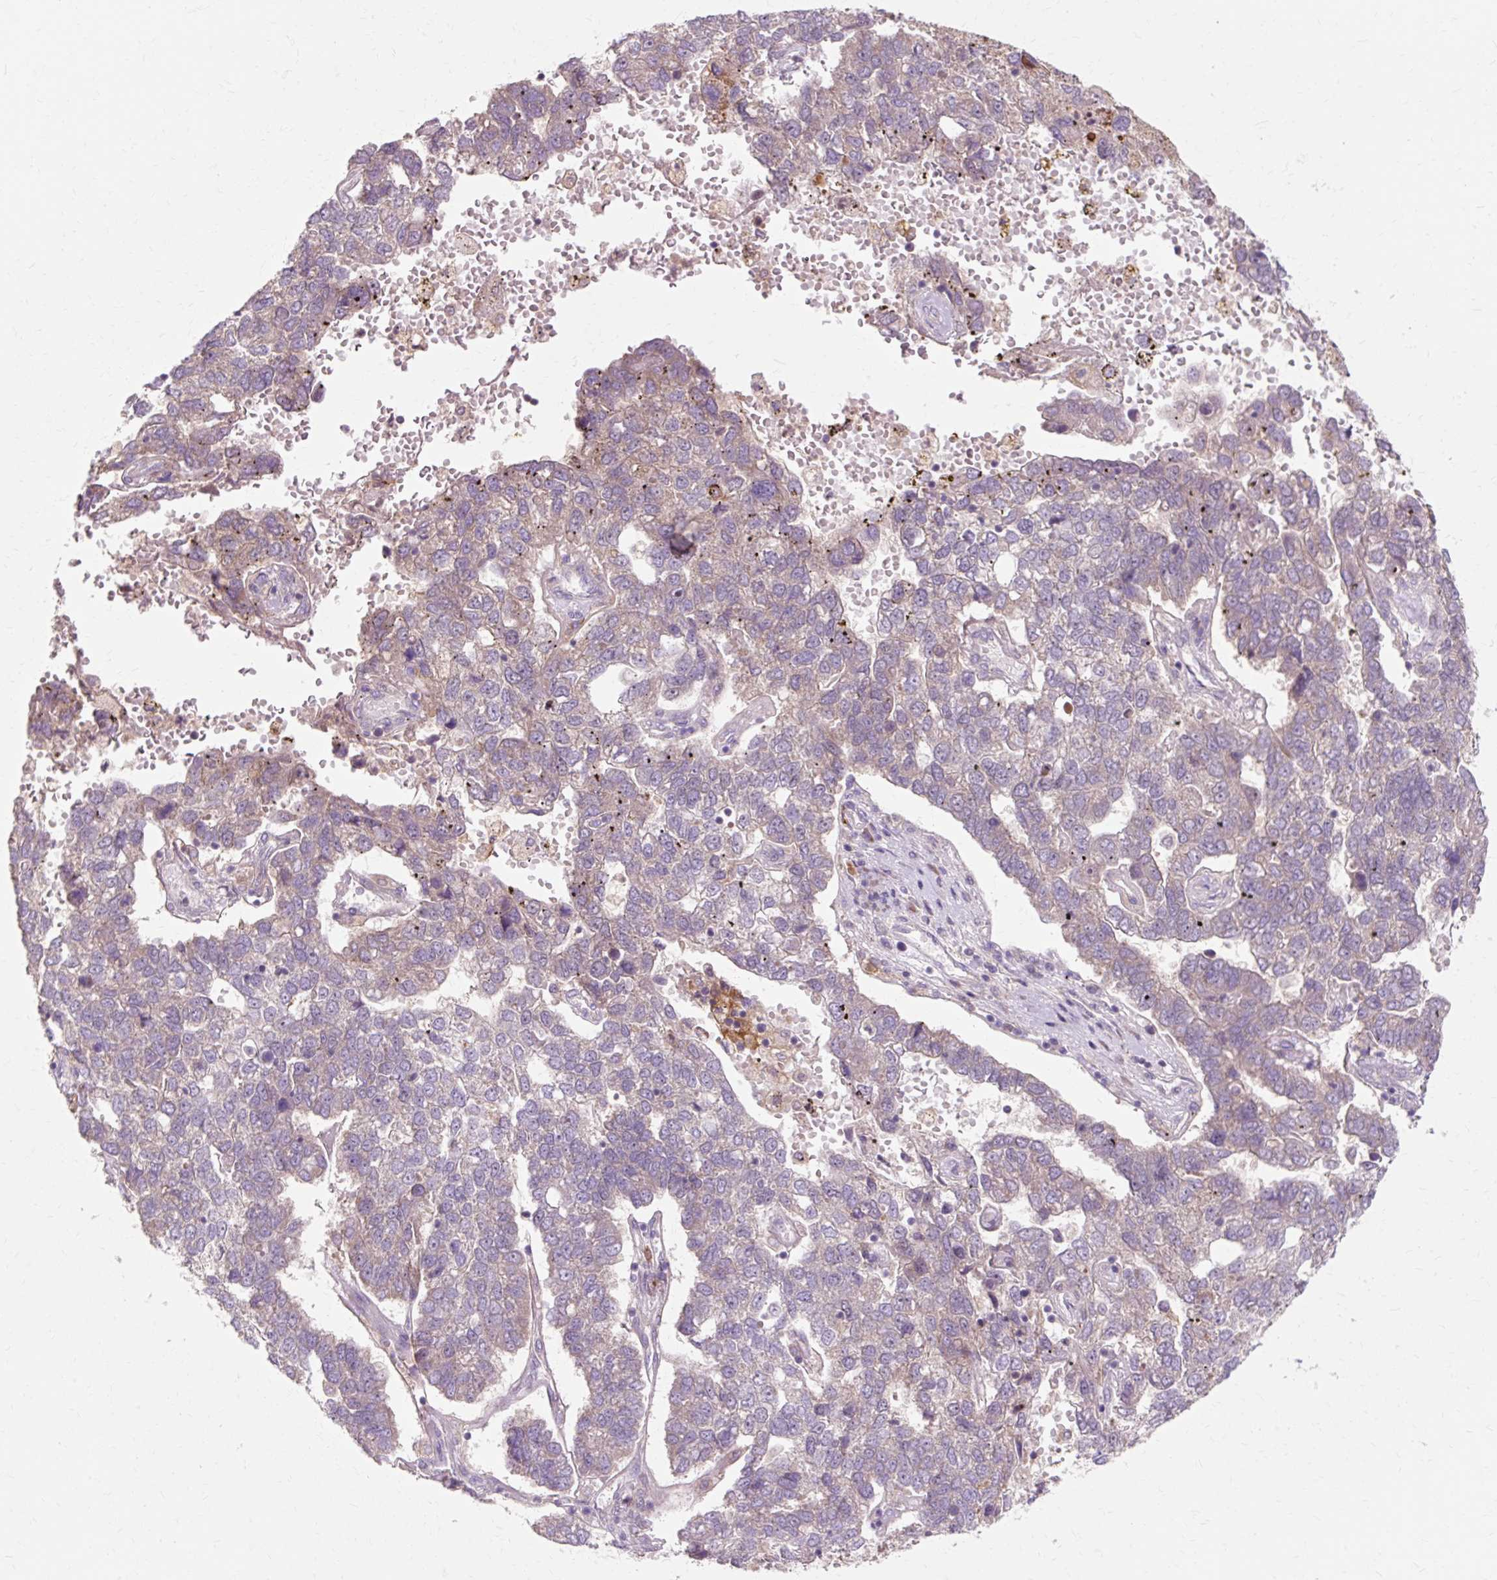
{"staining": {"intensity": "weak", "quantity": "<25%", "location": "cytoplasmic/membranous"}, "tissue": "pancreatic cancer", "cell_type": "Tumor cells", "image_type": "cancer", "snomed": [{"axis": "morphology", "description": "Adenocarcinoma, NOS"}, {"axis": "topography", "description": "Pancreas"}], "caption": "Tumor cells are negative for brown protein staining in pancreatic adenocarcinoma. (Immunohistochemistry, brightfield microscopy, high magnification).", "gene": "GEMIN2", "patient": {"sex": "female", "age": 61}}